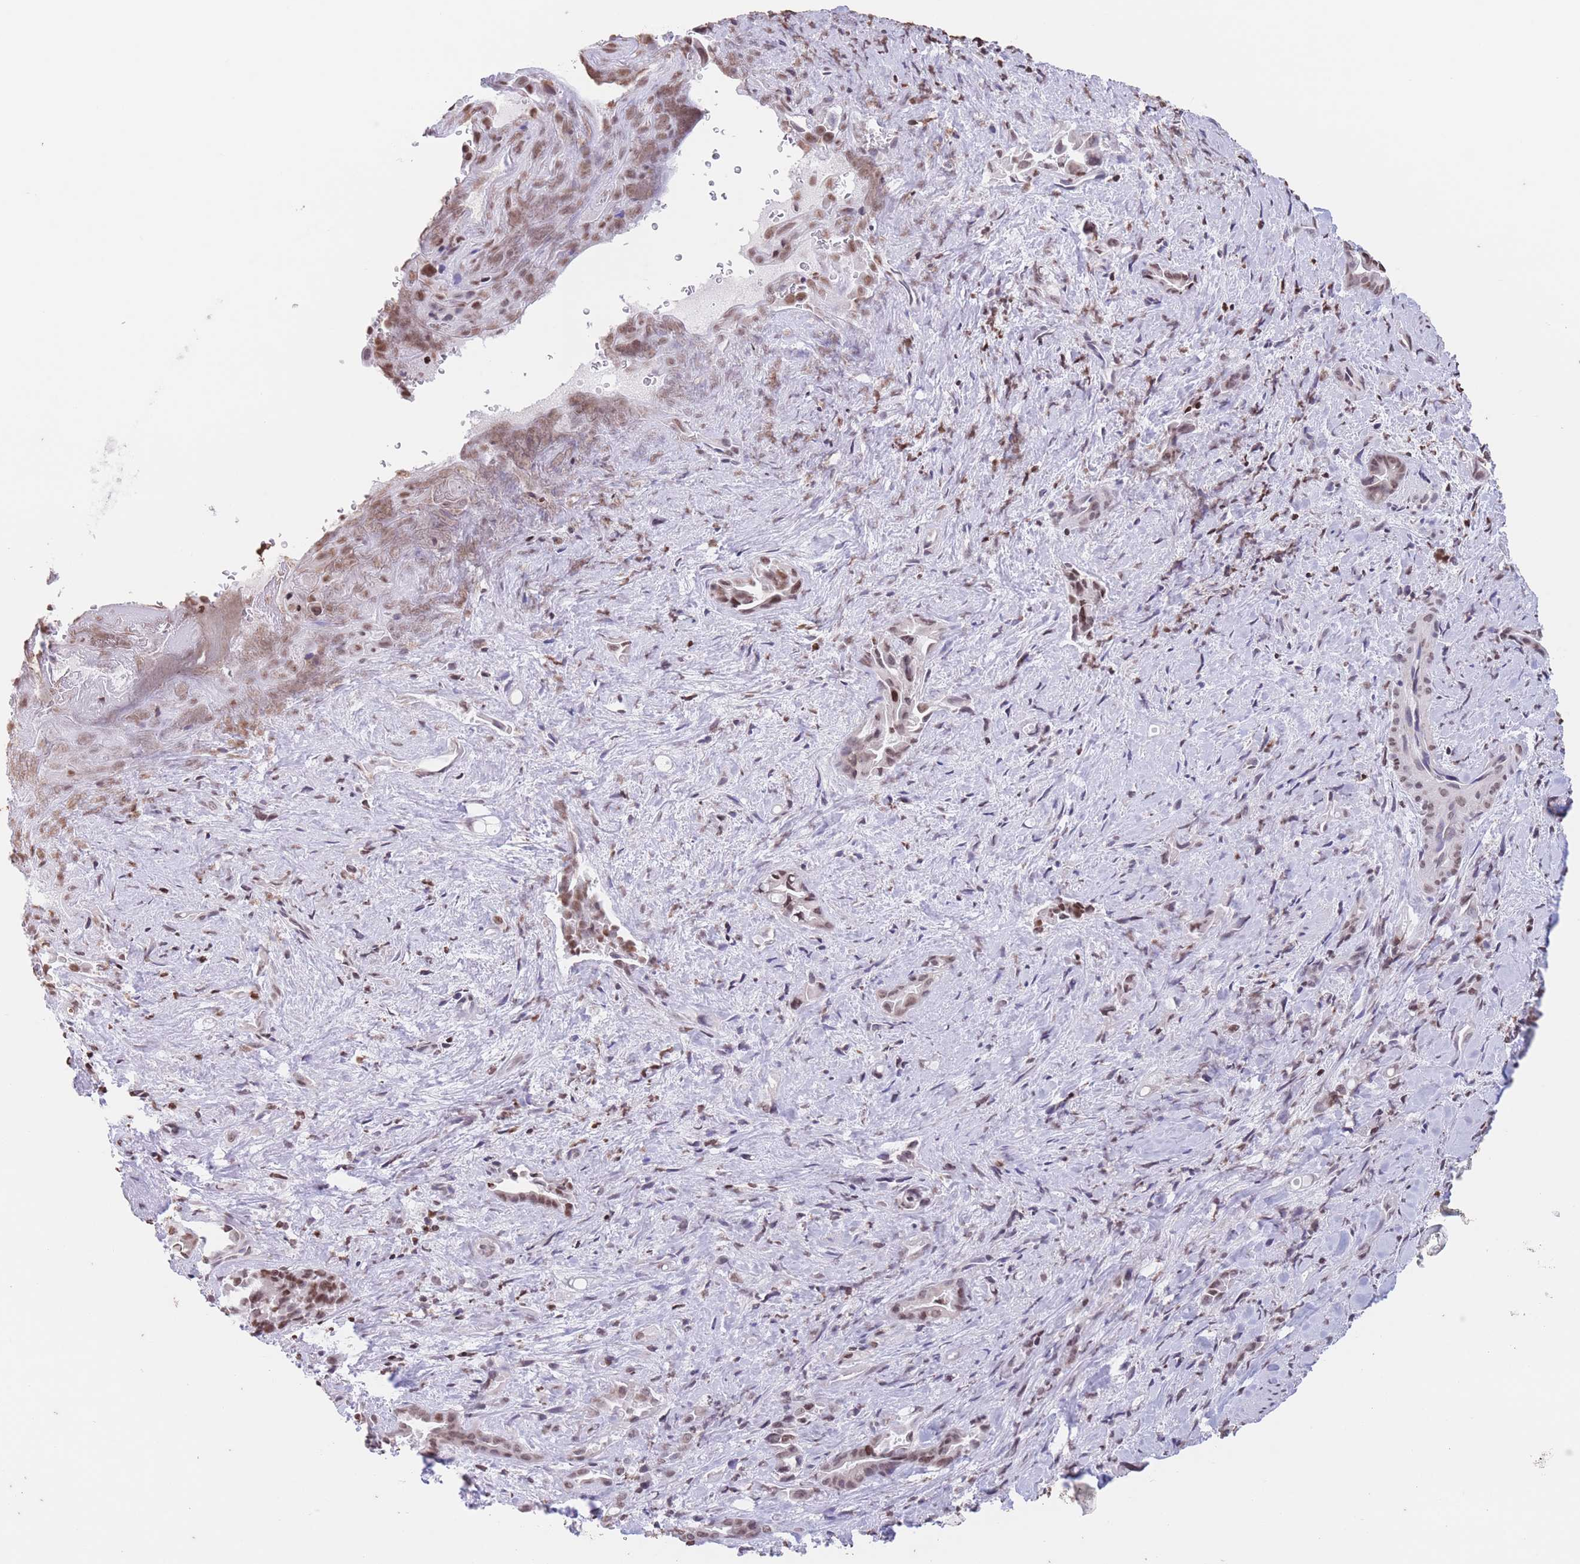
{"staining": {"intensity": "moderate", "quantity": ">75%", "location": "nuclear"}, "tissue": "liver cancer", "cell_type": "Tumor cells", "image_type": "cancer", "snomed": [{"axis": "morphology", "description": "Cholangiocarcinoma"}, {"axis": "topography", "description": "Liver"}], "caption": "Immunohistochemistry (IHC) micrograph of human liver cholangiocarcinoma stained for a protein (brown), which exhibits medium levels of moderate nuclear expression in approximately >75% of tumor cells.", "gene": "H2BC11", "patient": {"sex": "female", "age": 68}}